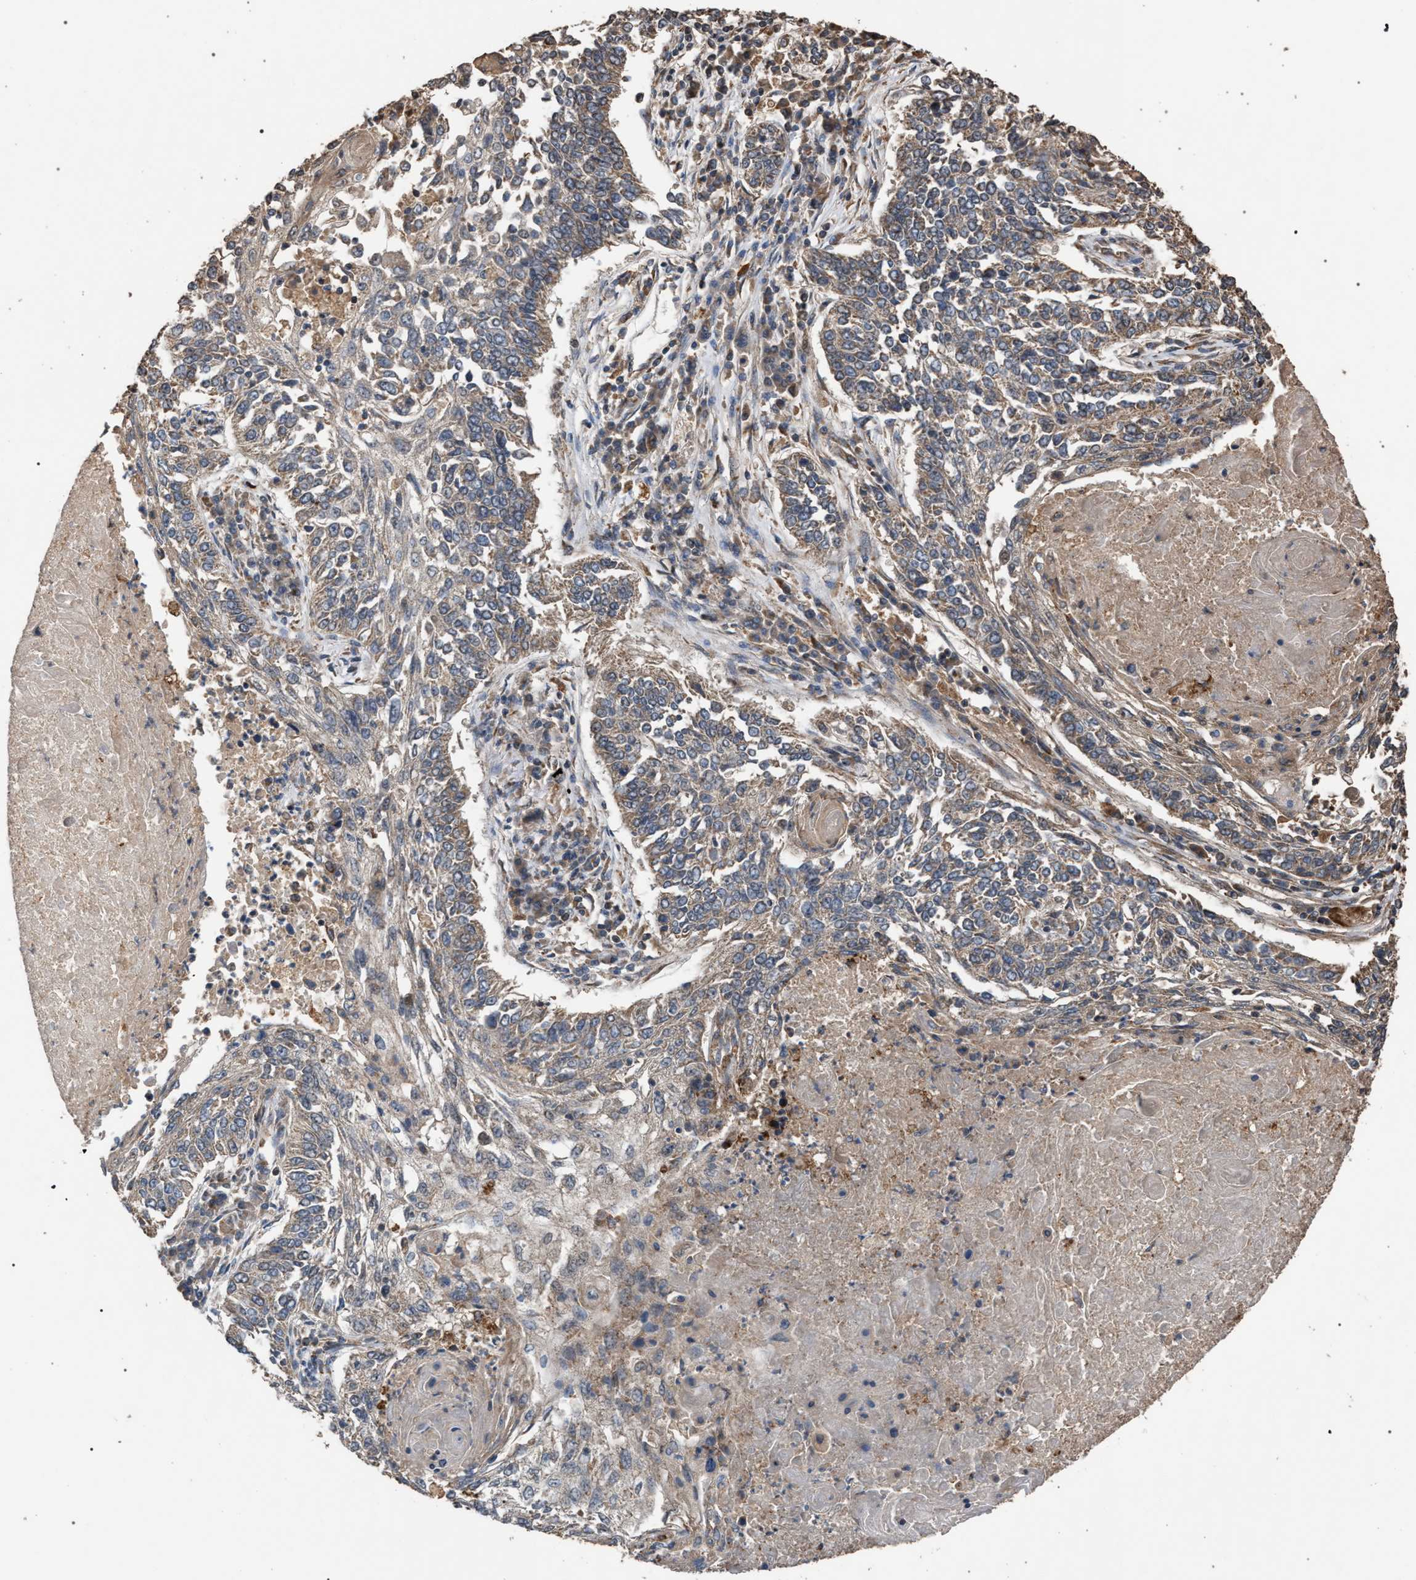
{"staining": {"intensity": "weak", "quantity": "25%-75%", "location": "cytoplasmic/membranous"}, "tissue": "lung cancer", "cell_type": "Tumor cells", "image_type": "cancer", "snomed": [{"axis": "morphology", "description": "Normal tissue, NOS"}, {"axis": "morphology", "description": "Squamous cell carcinoma, NOS"}, {"axis": "topography", "description": "Cartilage tissue"}, {"axis": "topography", "description": "Bronchus"}, {"axis": "topography", "description": "Lung"}], "caption": "A high-resolution micrograph shows immunohistochemistry (IHC) staining of lung cancer, which exhibits weak cytoplasmic/membranous staining in about 25%-75% of tumor cells.", "gene": "NAA35", "patient": {"sex": "female", "age": 49}}